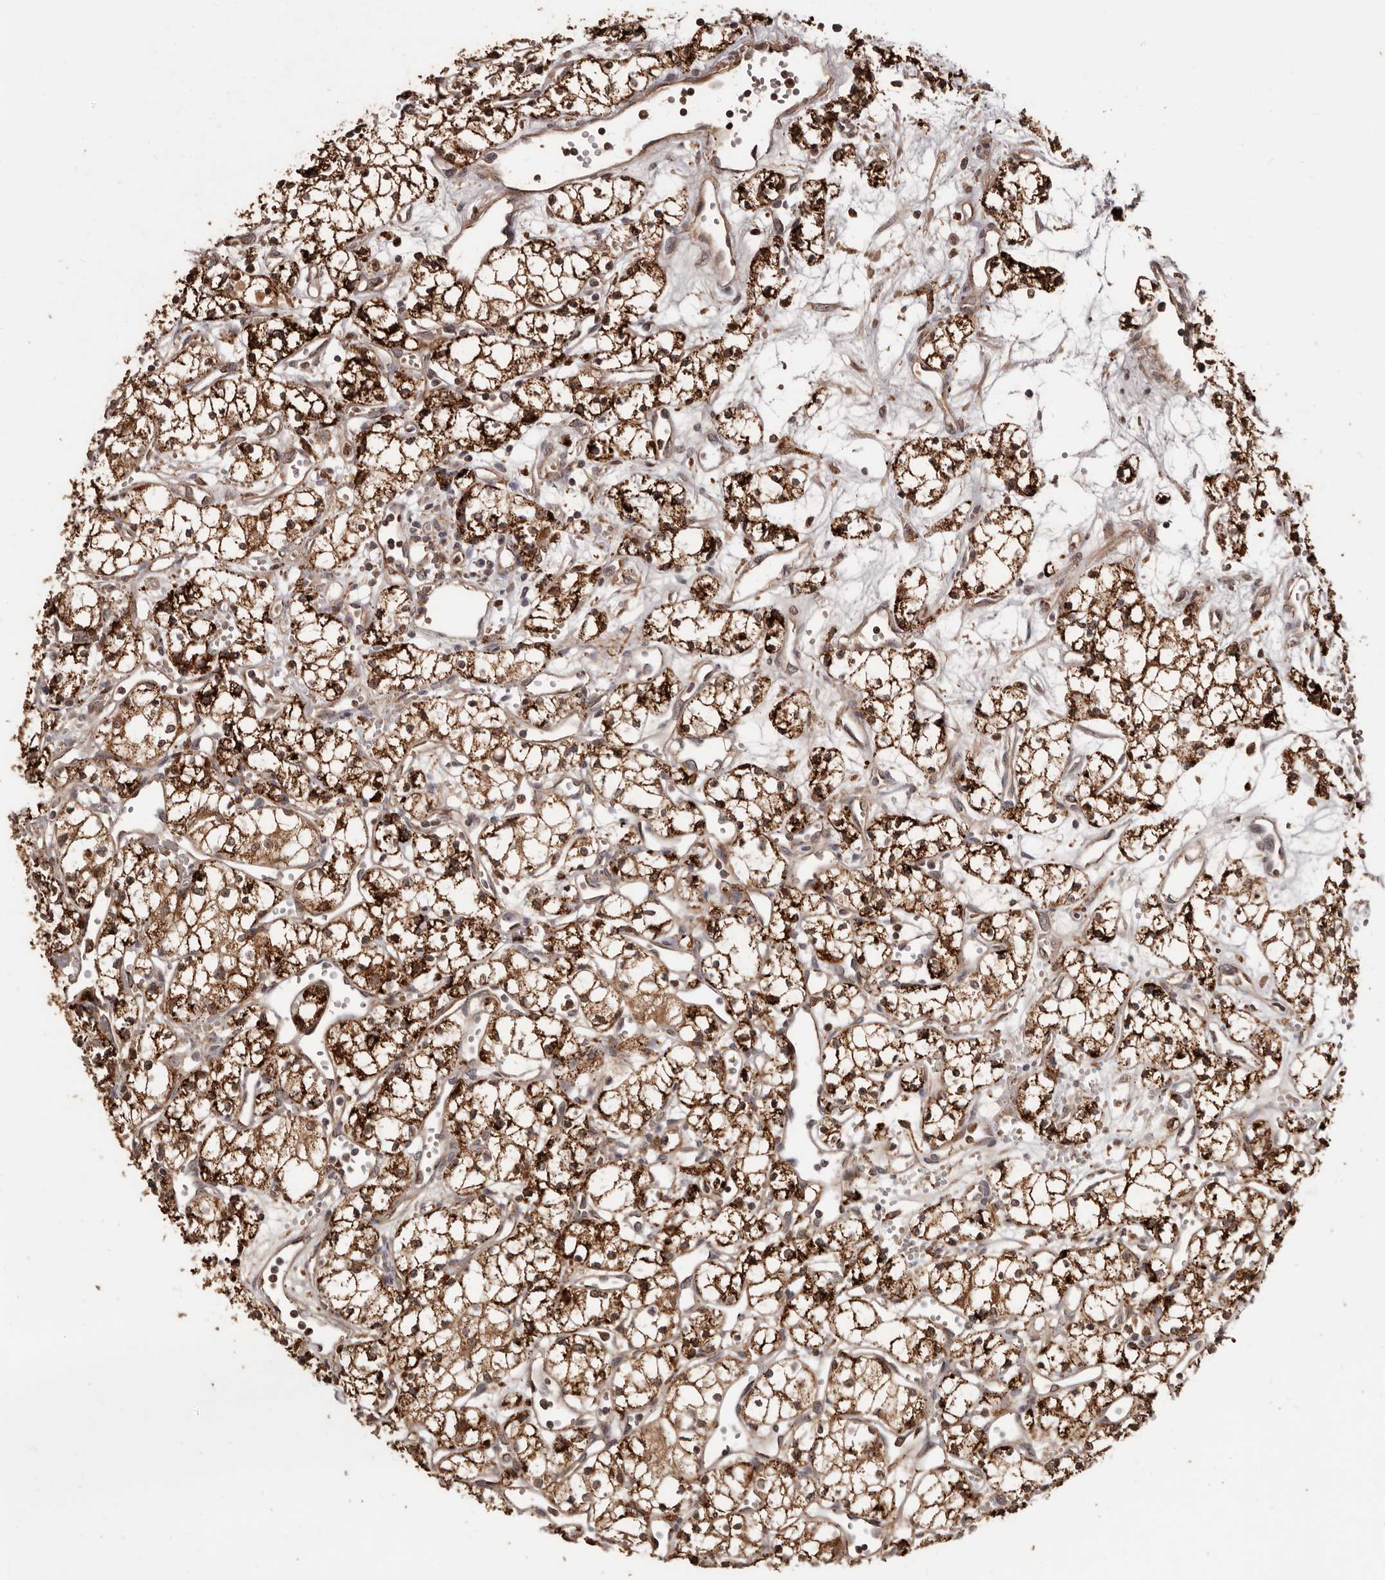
{"staining": {"intensity": "strong", "quantity": ">75%", "location": "cytoplasmic/membranous"}, "tissue": "renal cancer", "cell_type": "Tumor cells", "image_type": "cancer", "snomed": [{"axis": "morphology", "description": "Adenocarcinoma, NOS"}, {"axis": "topography", "description": "Kidney"}], "caption": "There is high levels of strong cytoplasmic/membranous expression in tumor cells of renal cancer, as demonstrated by immunohistochemical staining (brown color).", "gene": "AKAP7", "patient": {"sex": "male", "age": 59}}